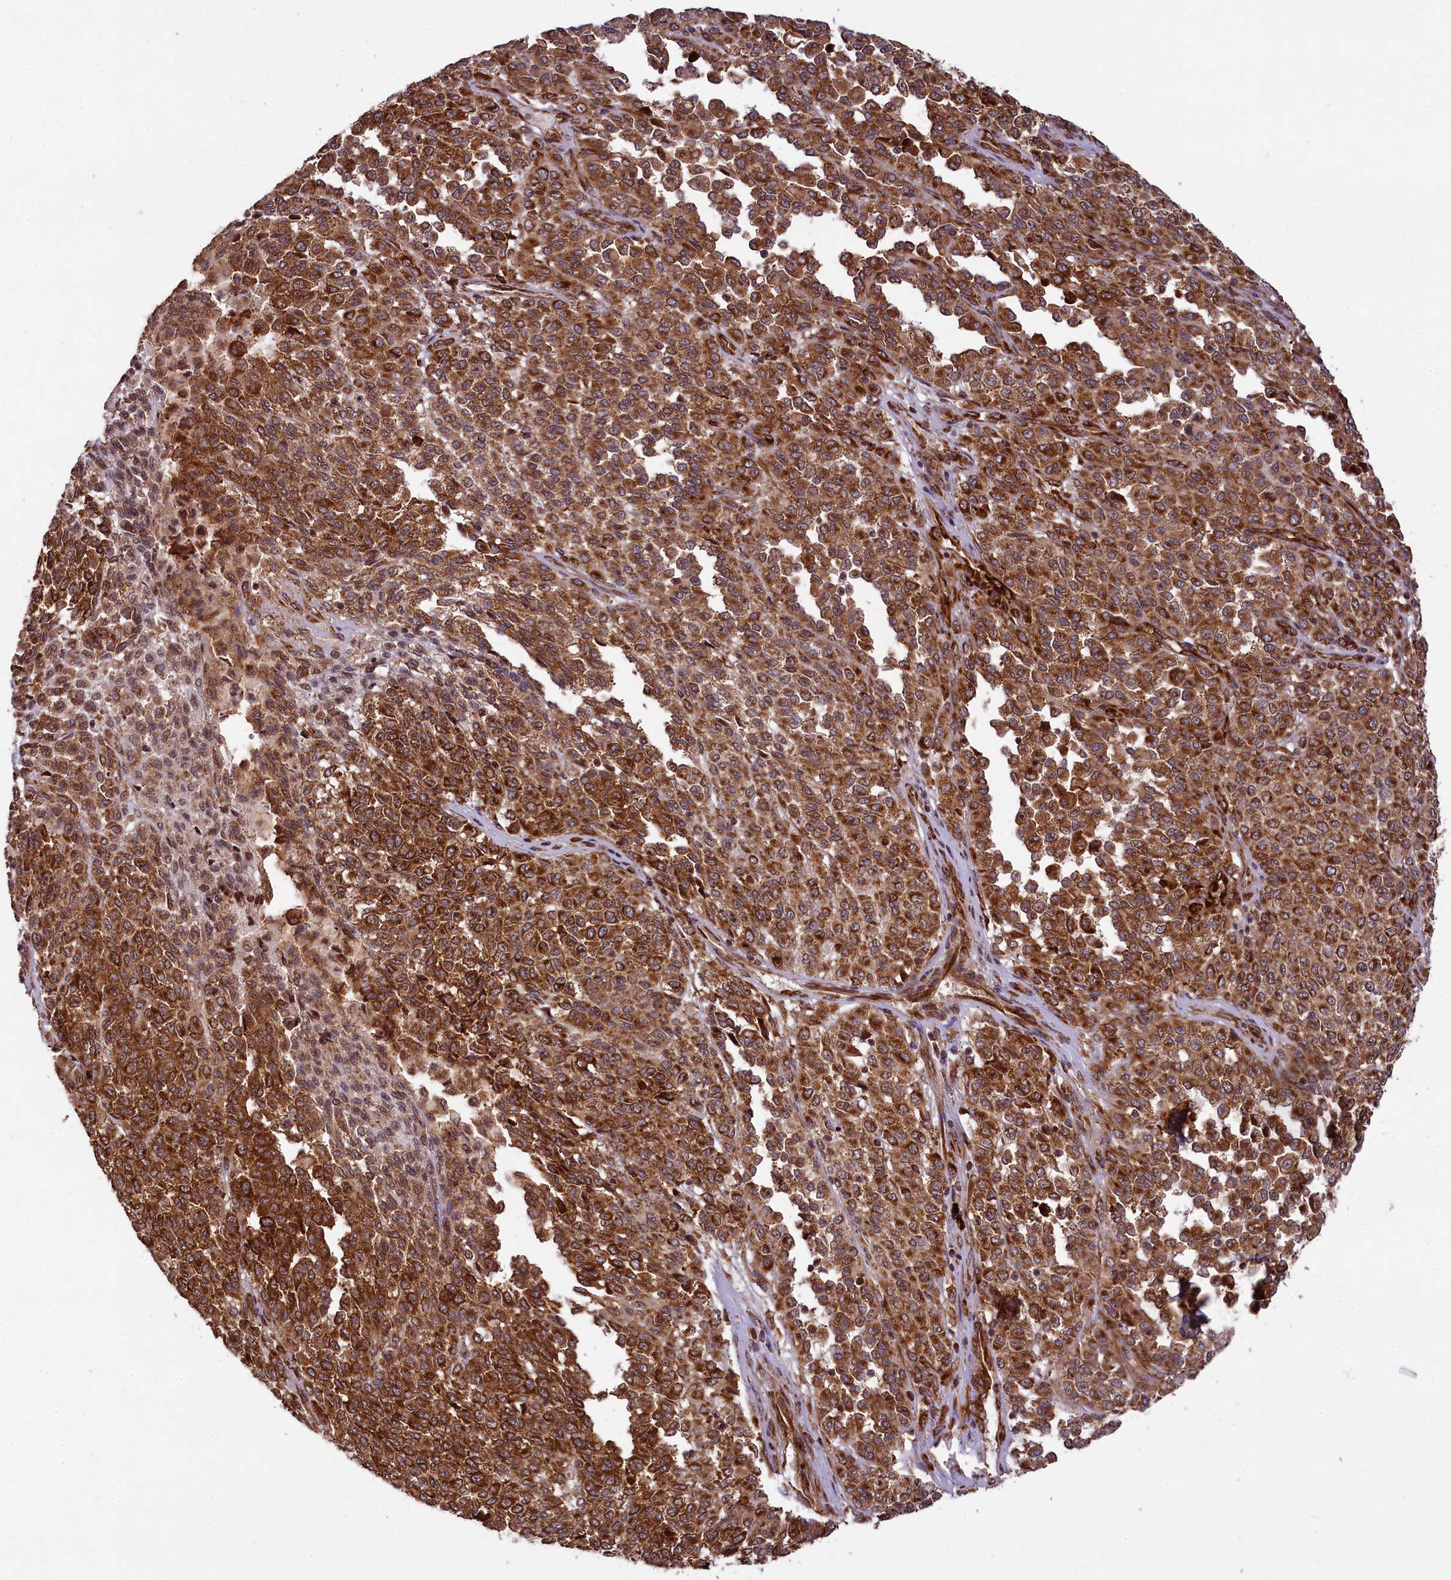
{"staining": {"intensity": "strong", "quantity": ">75%", "location": "cytoplasmic/membranous"}, "tissue": "melanoma", "cell_type": "Tumor cells", "image_type": "cancer", "snomed": [{"axis": "morphology", "description": "Malignant melanoma, Metastatic site"}, {"axis": "topography", "description": "Pancreas"}], "caption": "Immunohistochemistry (IHC) (DAB) staining of malignant melanoma (metastatic site) displays strong cytoplasmic/membranous protein staining in approximately >75% of tumor cells. The staining is performed using DAB brown chromogen to label protein expression. The nuclei are counter-stained blue using hematoxylin.", "gene": "LARP4", "patient": {"sex": "female", "age": 30}}